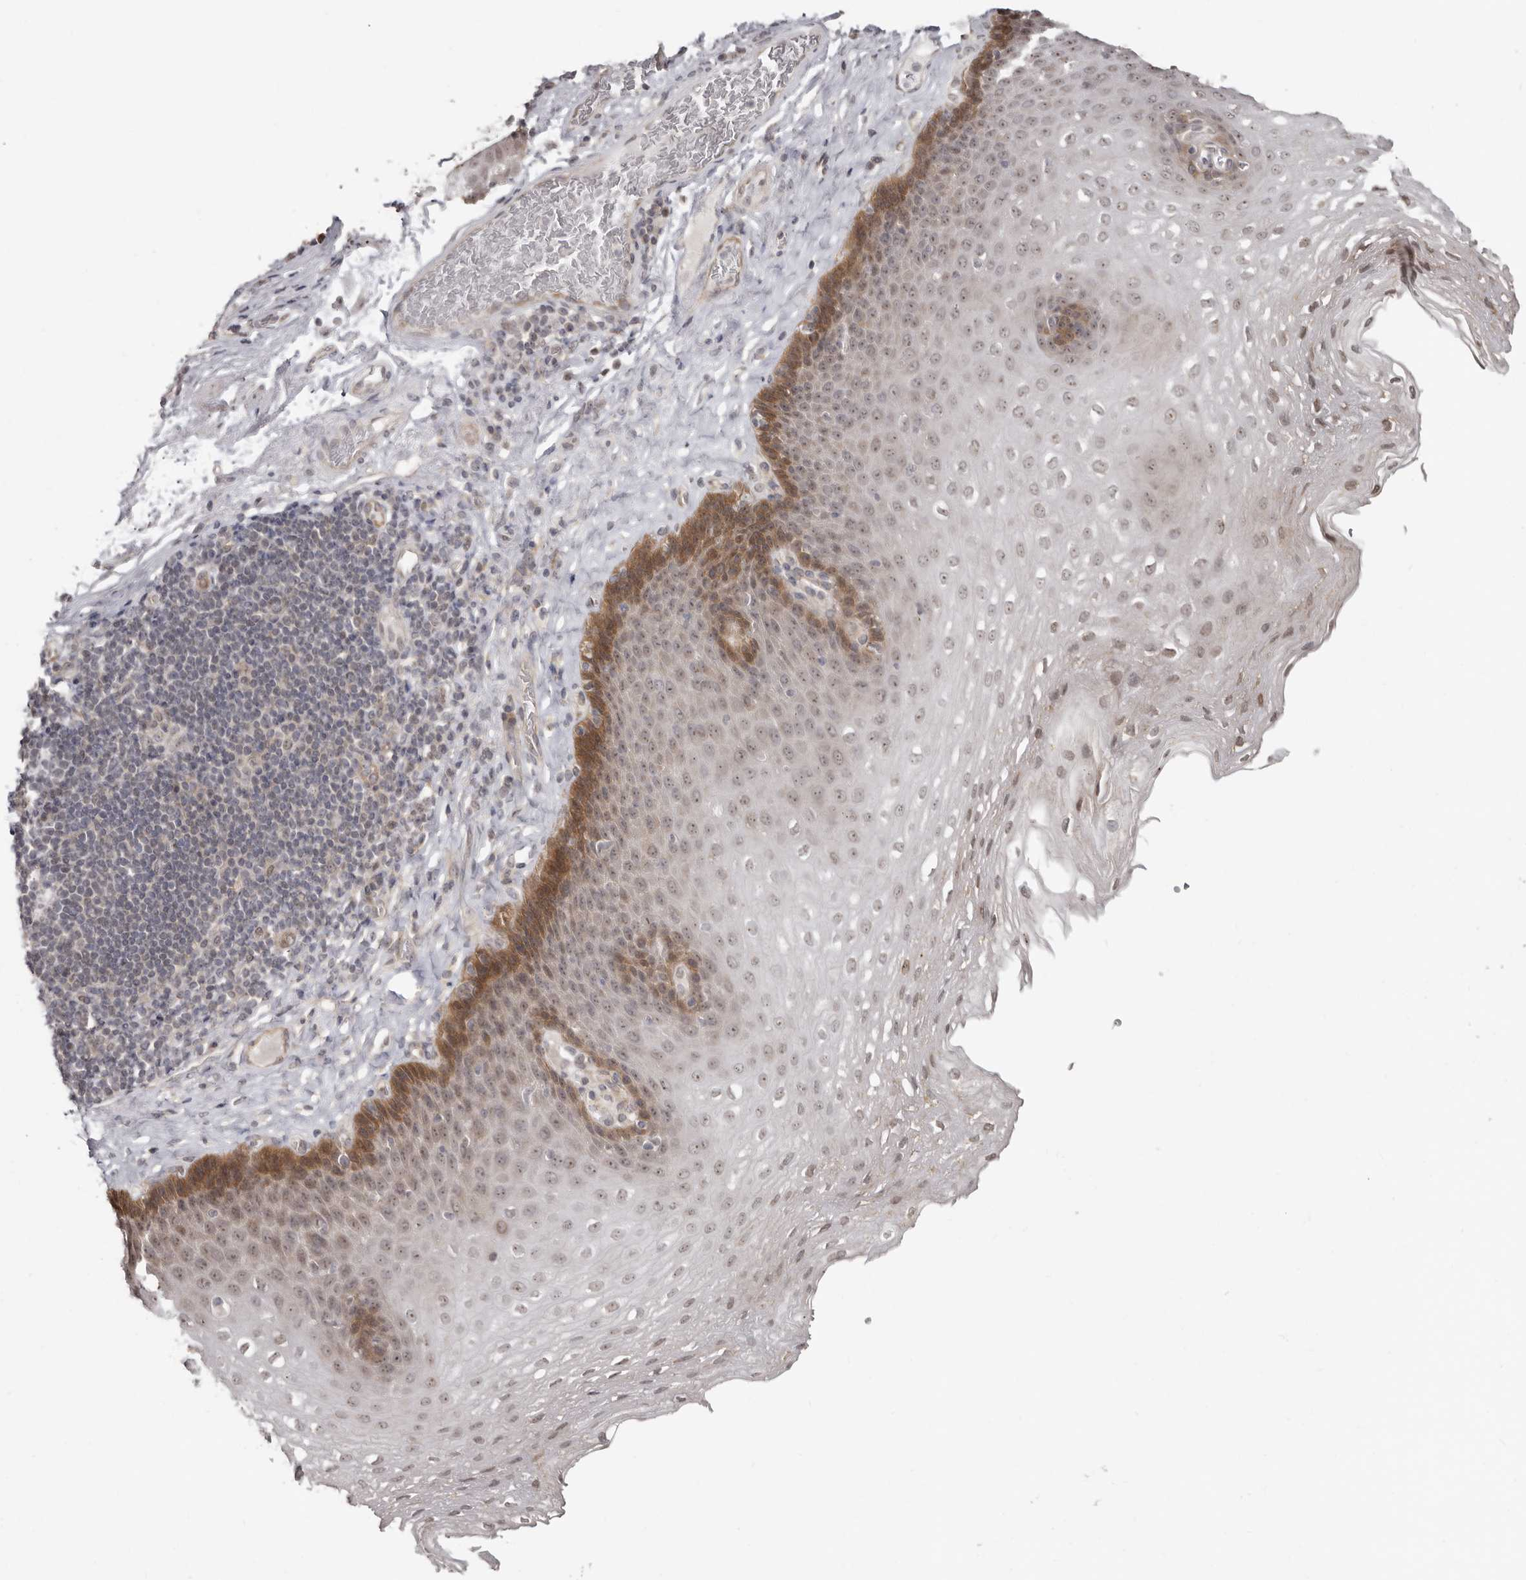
{"staining": {"intensity": "moderate", "quantity": "25%-75%", "location": "cytoplasmic/membranous,nuclear"}, "tissue": "esophagus", "cell_type": "Squamous epithelial cells", "image_type": "normal", "snomed": [{"axis": "morphology", "description": "Normal tissue, NOS"}, {"axis": "topography", "description": "Esophagus"}], "caption": "Immunohistochemical staining of unremarkable esophagus shows 25%-75% levels of moderate cytoplasmic/membranous,nuclear protein expression in approximately 25%-75% of squamous epithelial cells. (Stains: DAB (3,3'-diaminobenzidine) in brown, nuclei in blue, Microscopy: brightfield microscopy at high magnification).", "gene": "BAD", "patient": {"sex": "female", "age": 66}}